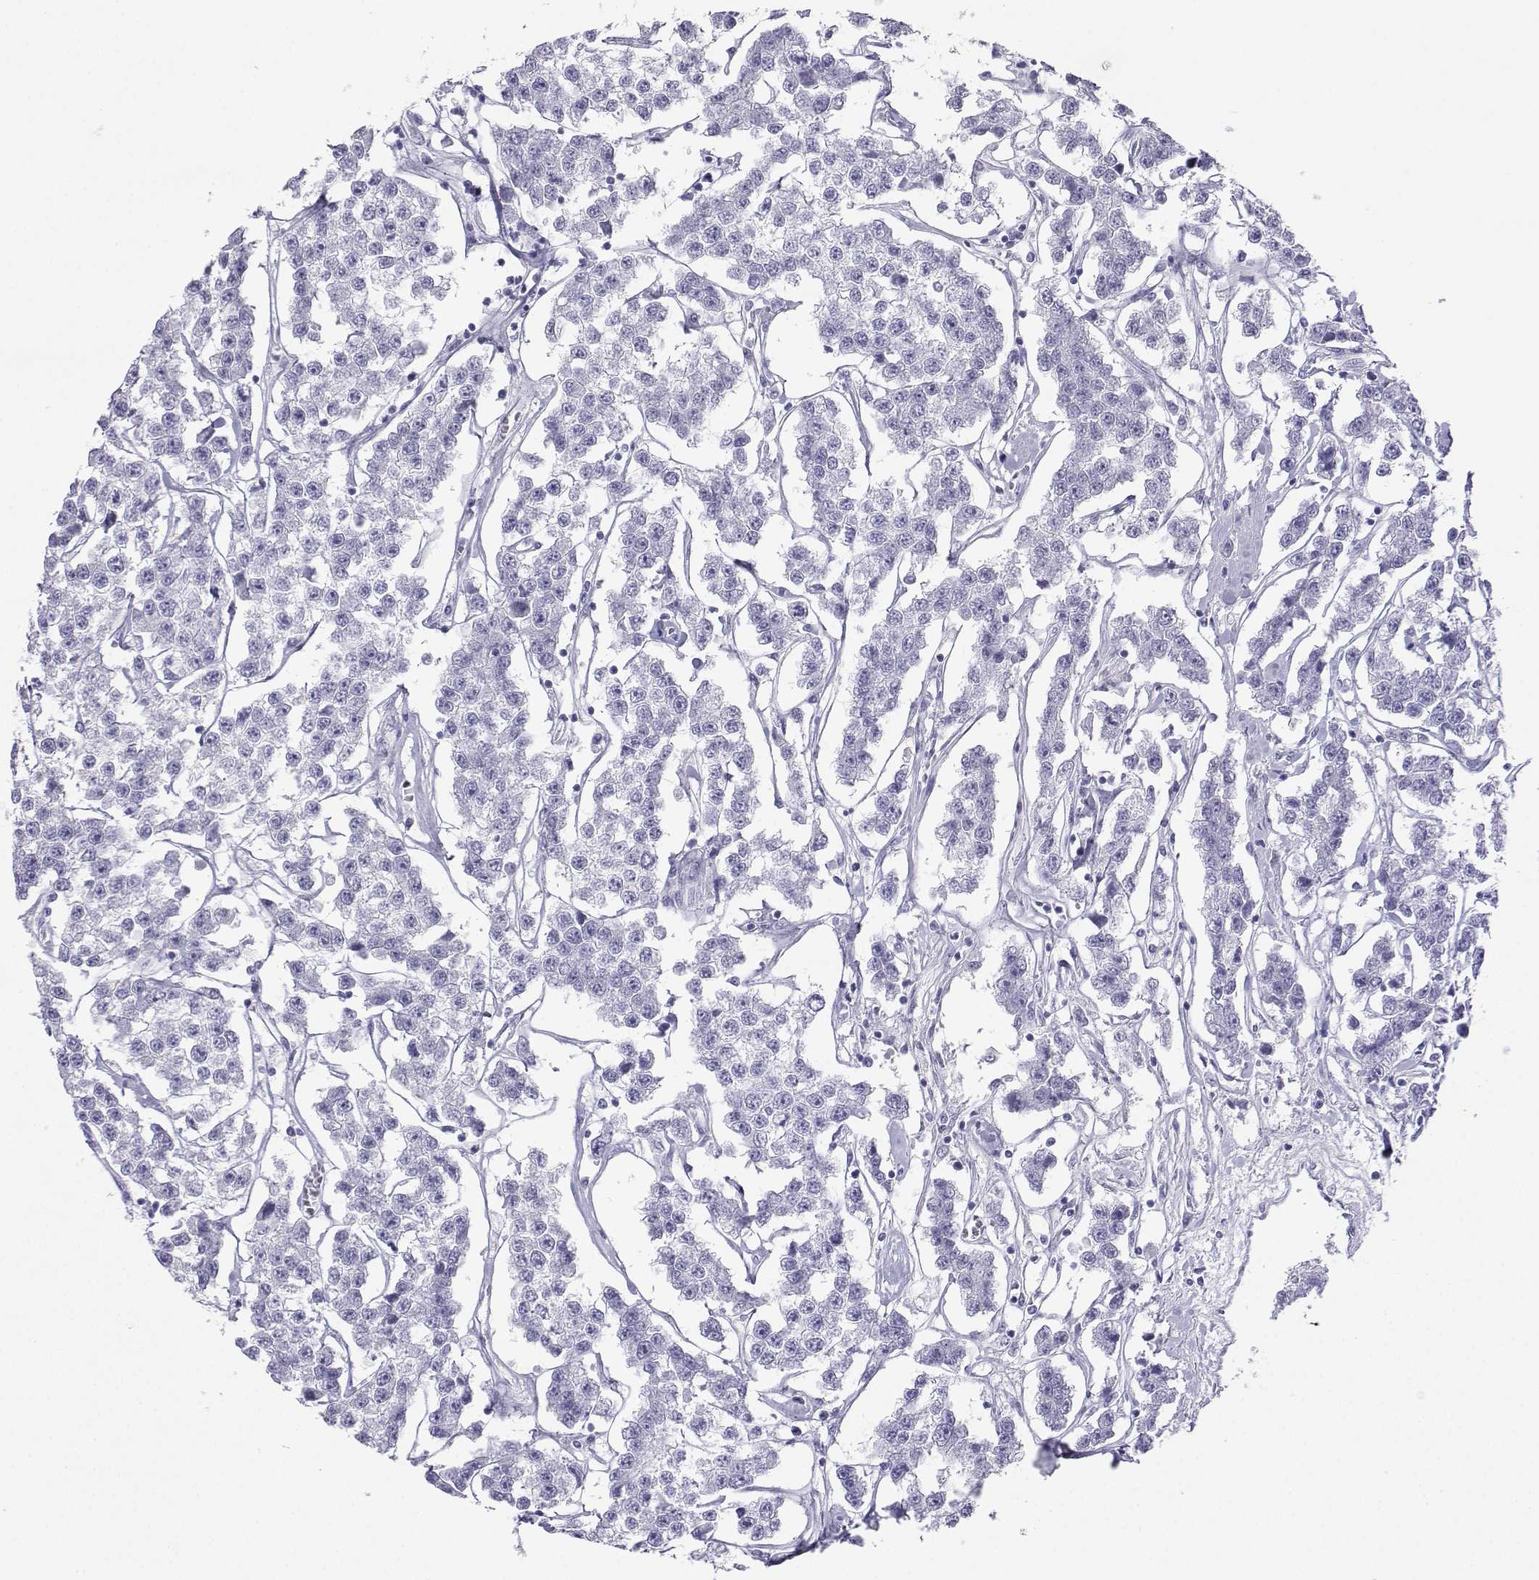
{"staining": {"intensity": "negative", "quantity": "none", "location": "none"}, "tissue": "testis cancer", "cell_type": "Tumor cells", "image_type": "cancer", "snomed": [{"axis": "morphology", "description": "Seminoma, NOS"}, {"axis": "topography", "description": "Testis"}], "caption": "Immunohistochemistry (IHC) of human testis cancer (seminoma) exhibits no expression in tumor cells. (Stains: DAB immunohistochemistry with hematoxylin counter stain, Microscopy: brightfield microscopy at high magnification).", "gene": "LORICRIN", "patient": {"sex": "male", "age": 59}}